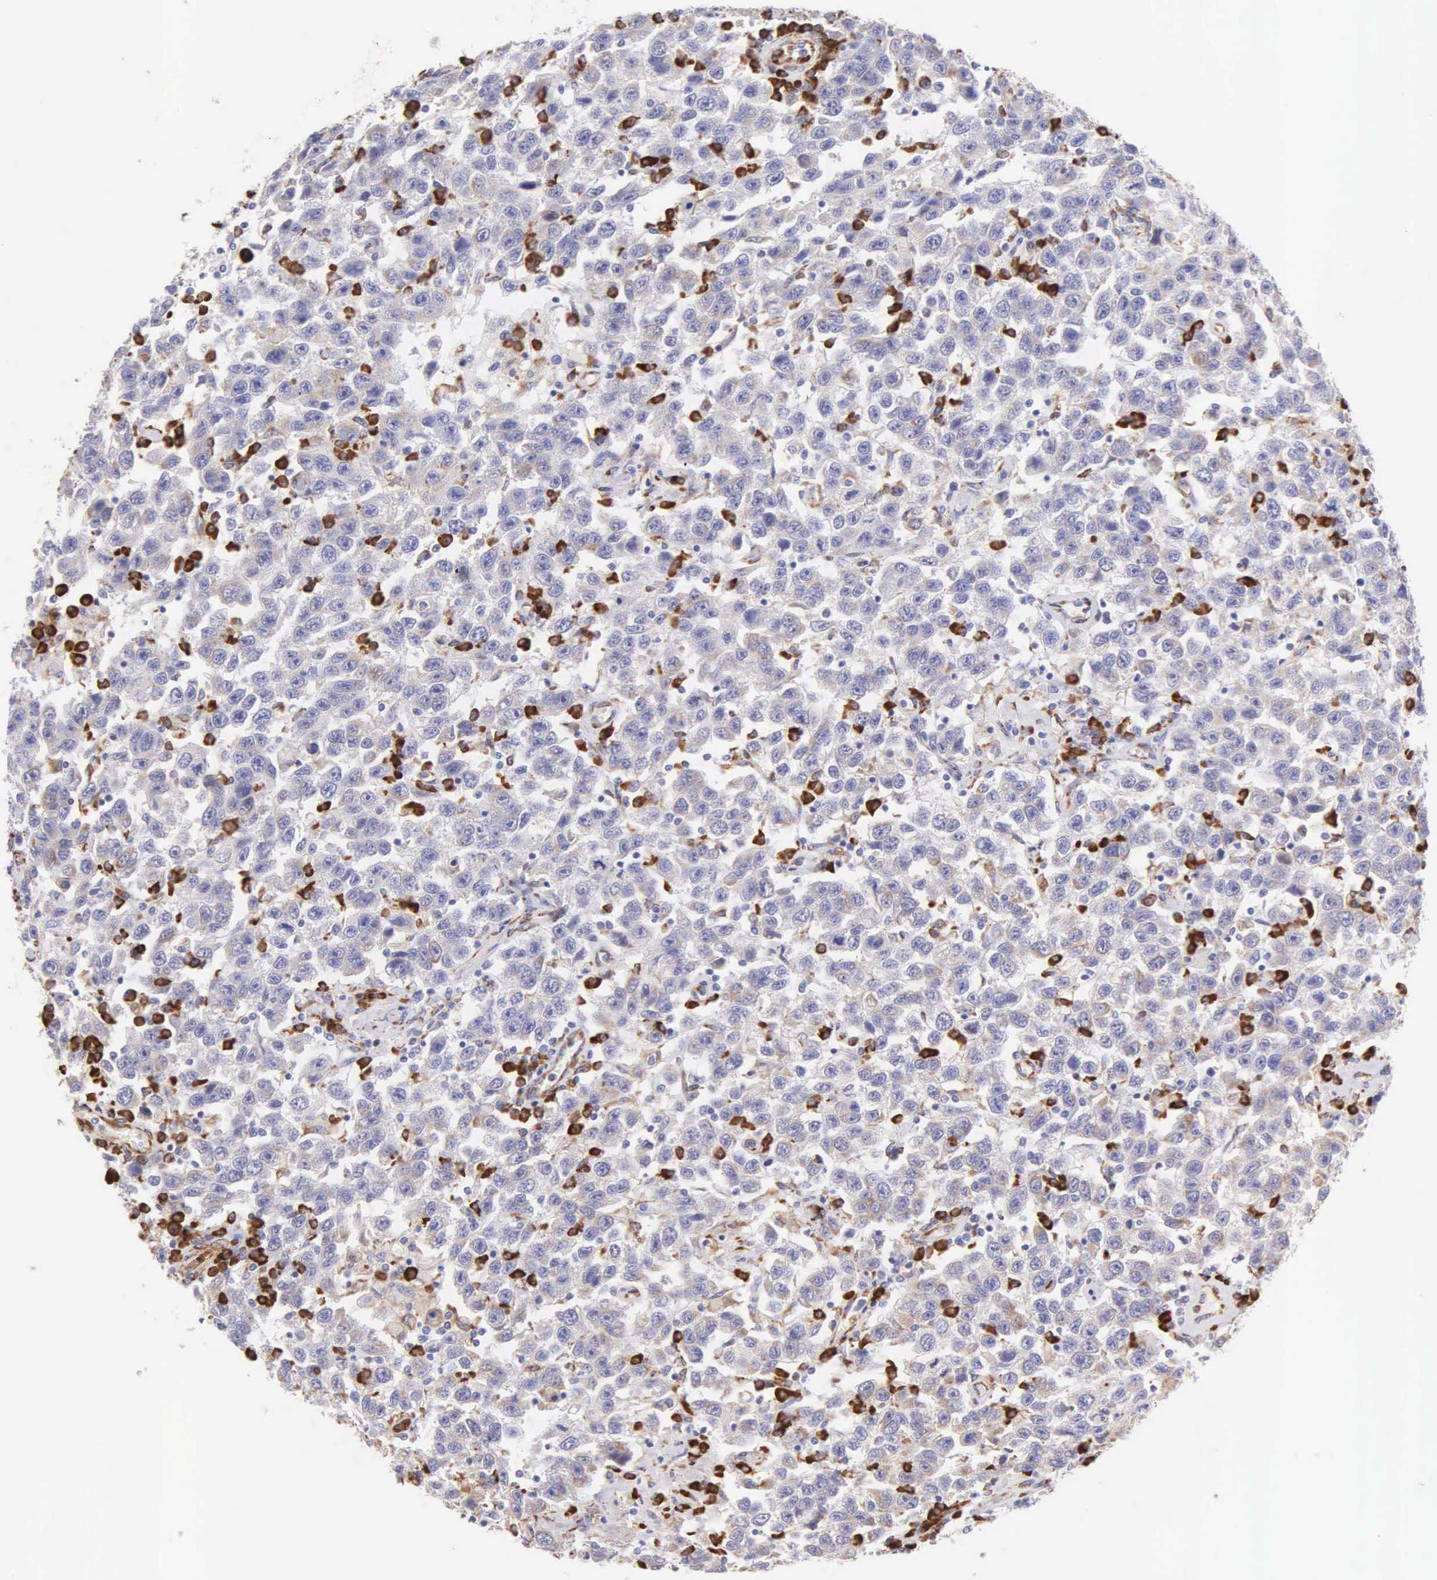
{"staining": {"intensity": "weak", "quantity": ">75%", "location": "cytoplasmic/membranous"}, "tissue": "testis cancer", "cell_type": "Tumor cells", "image_type": "cancer", "snomed": [{"axis": "morphology", "description": "Seminoma, NOS"}, {"axis": "topography", "description": "Testis"}], "caption": "Immunohistochemical staining of human testis cancer (seminoma) reveals low levels of weak cytoplasmic/membranous staining in approximately >75% of tumor cells.", "gene": "CKAP4", "patient": {"sex": "male", "age": 41}}